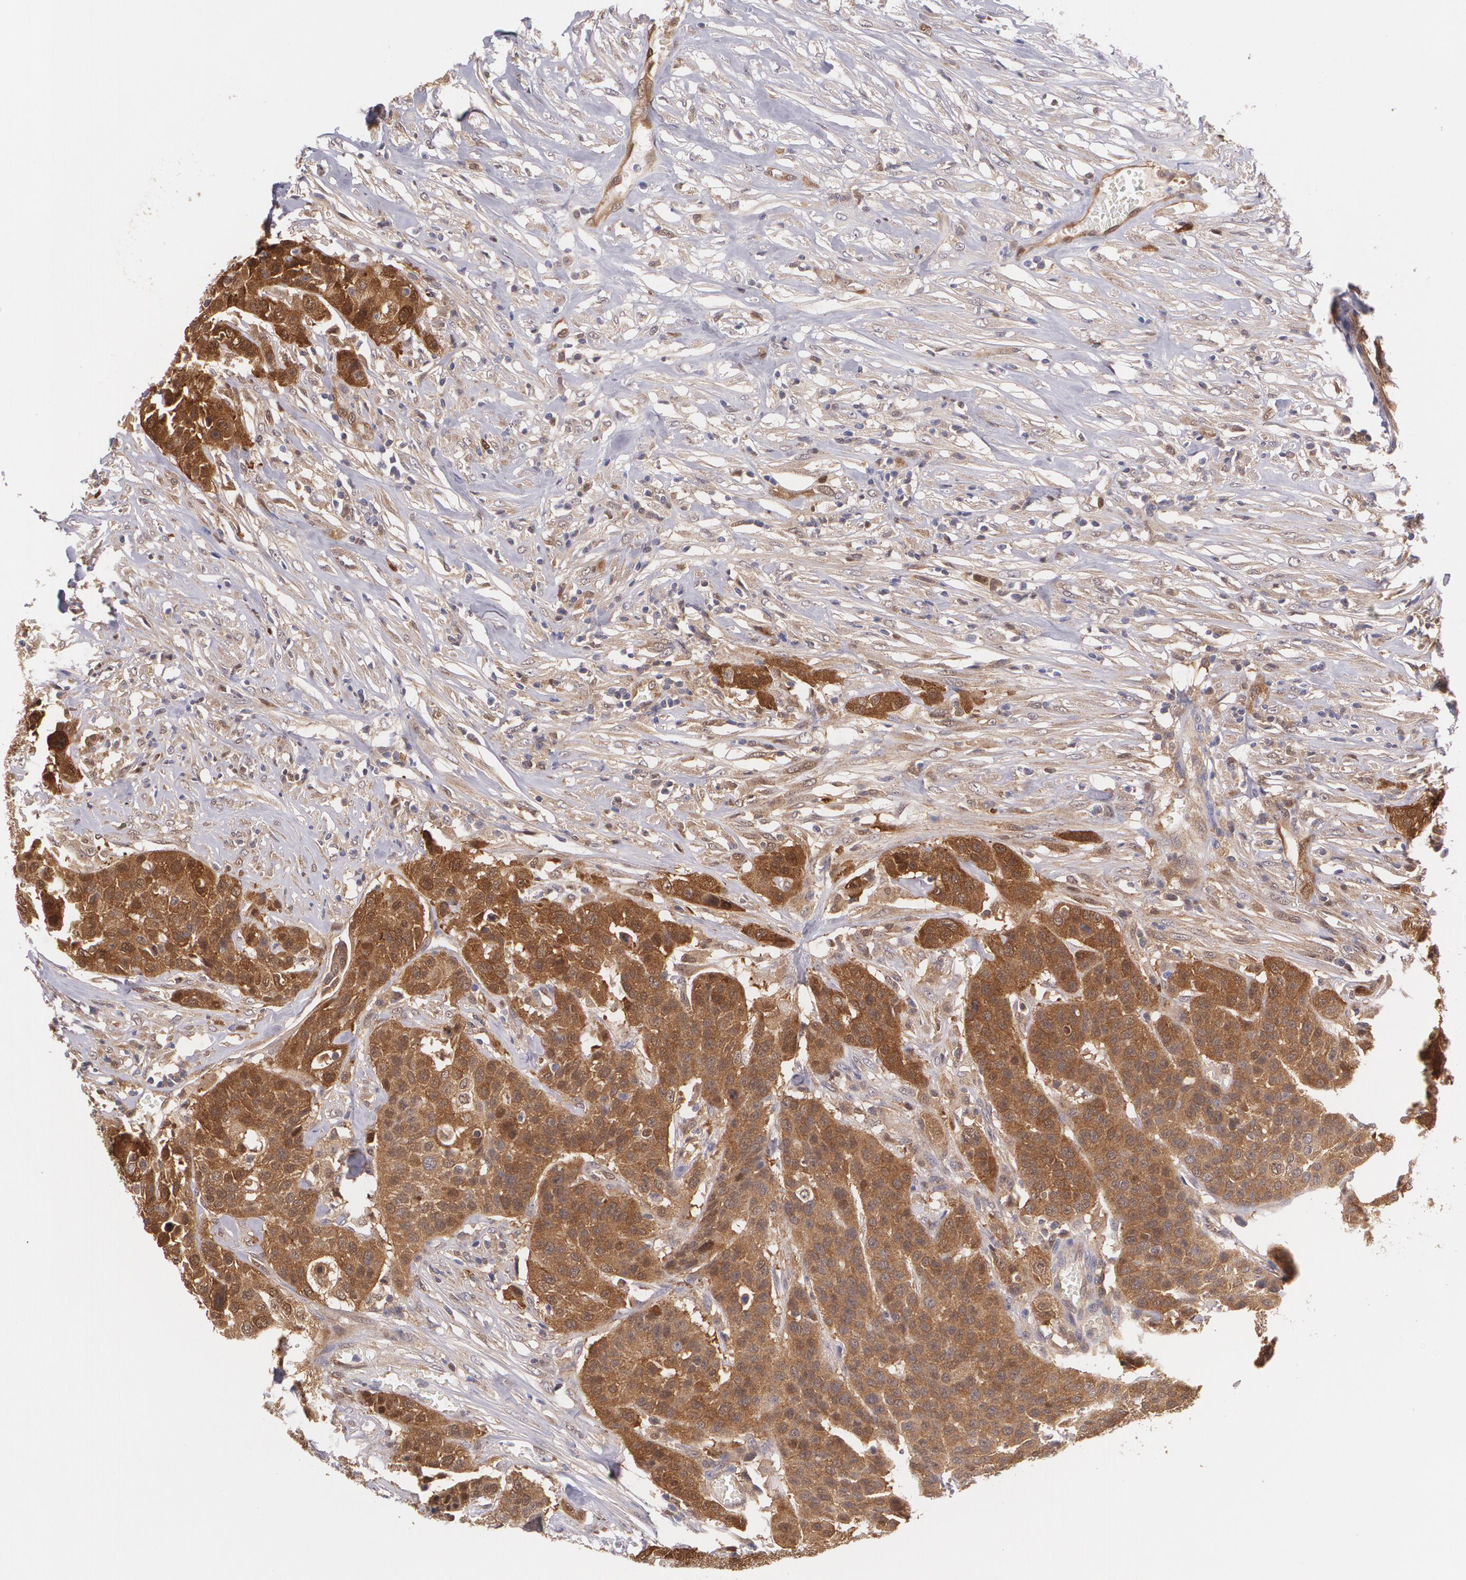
{"staining": {"intensity": "strong", "quantity": ">75%", "location": "cytoplasmic/membranous,nuclear"}, "tissue": "urothelial cancer", "cell_type": "Tumor cells", "image_type": "cancer", "snomed": [{"axis": "morphology", "description": "Urothelial carcinoma, High grade"}, {"axis": "topography", "description": "Urinary bladder"}], "caption": "An immunohistochemistry micrograph of tumor tissue is shown. Protein staining in brown shows strong cytoplasmic/membranous and nuclear positivity in high-grade urothelial carcinoma within tumor cells.", "gene": "HSPH1", "patient": {"sex": "male", "age": 74}}